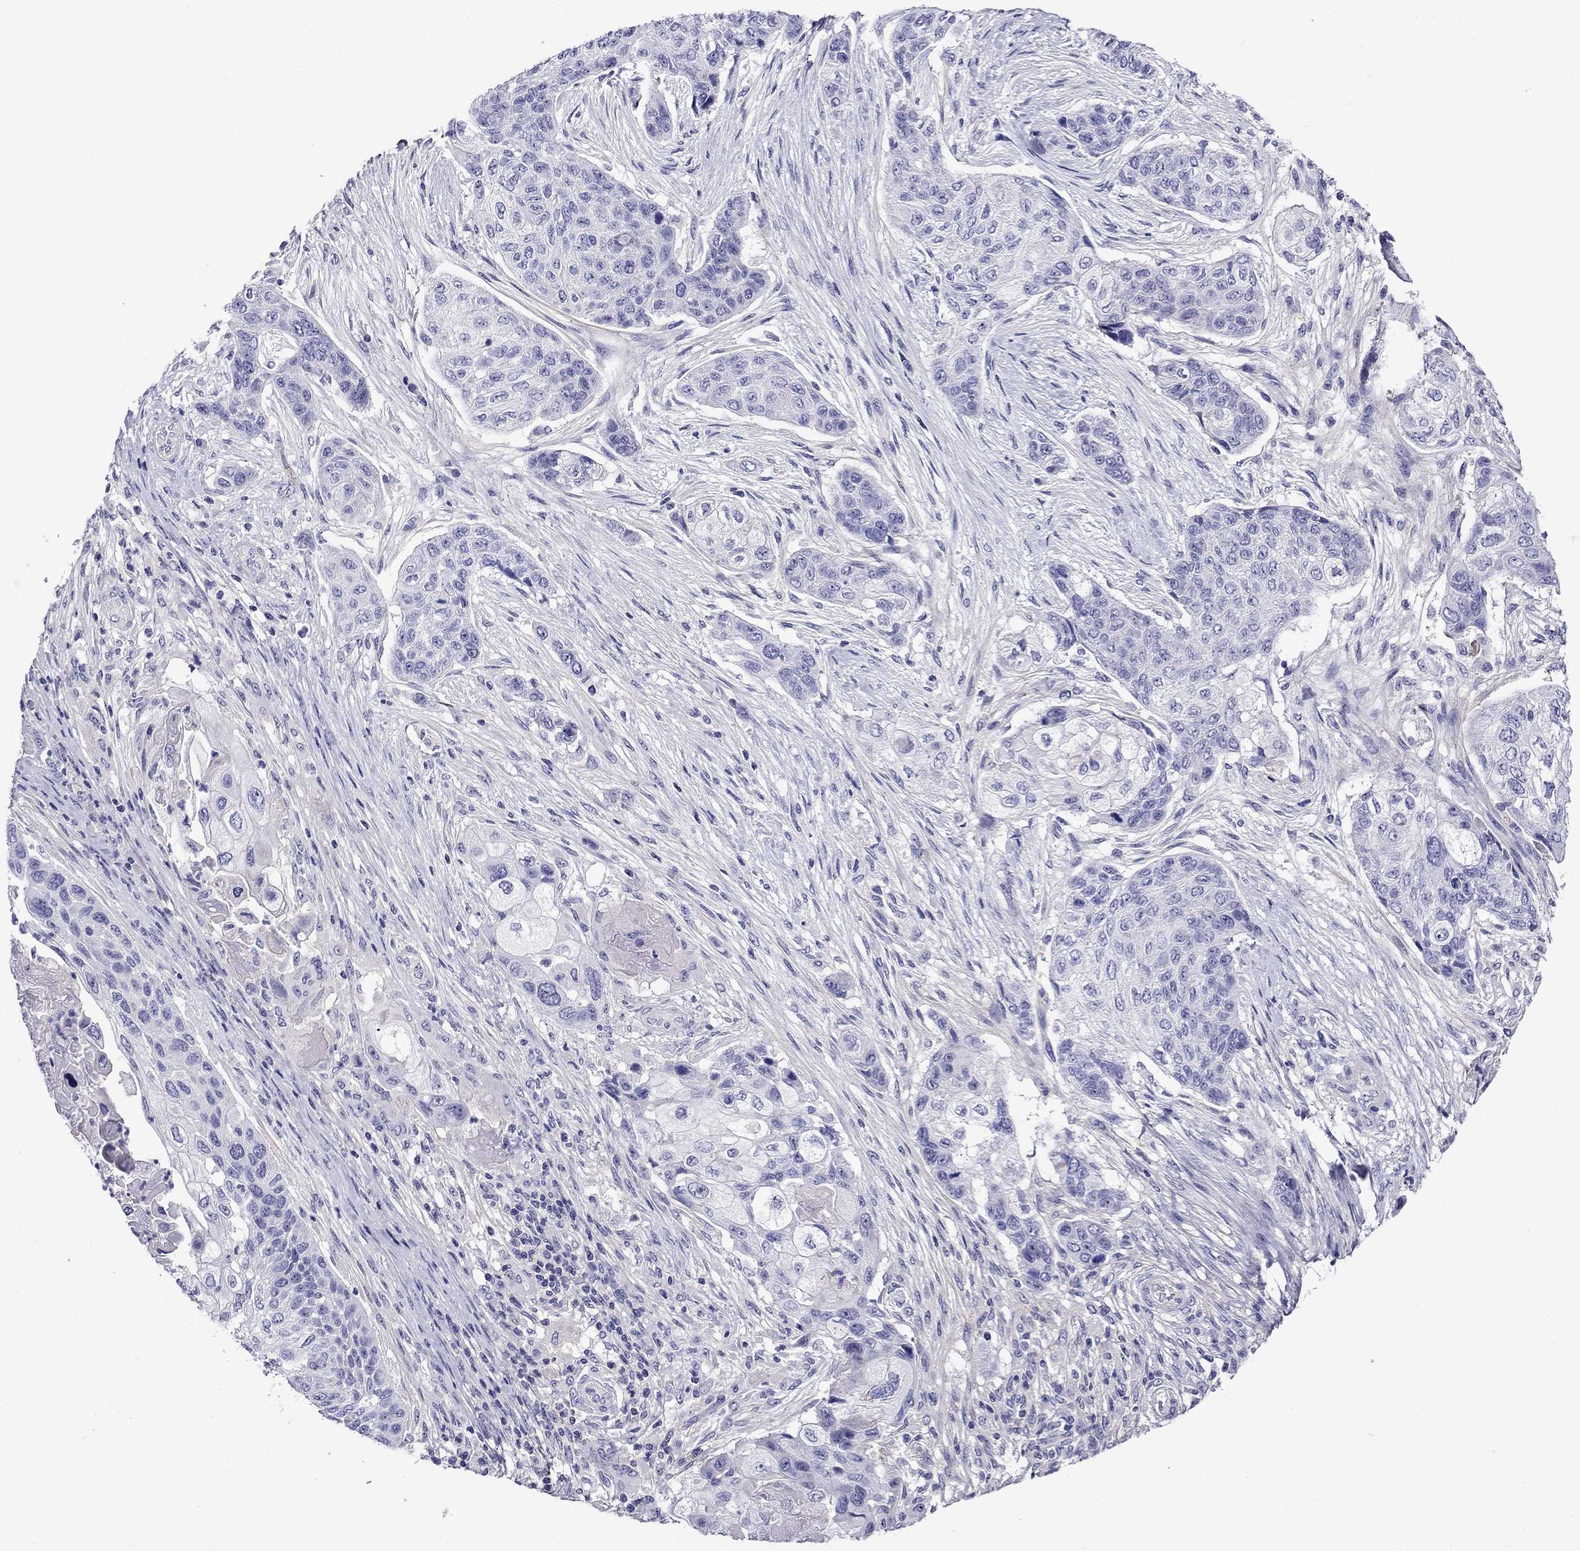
{"staining": {"intensity": "negative", "quantity": "none", "location": "none"}, "tissue": "lung cancer", "cell_type": "Tumor cells", "image_type": "cancer", "snomed": [{"axis": "morphology", "description": "Squamous cell carcinoma, NOS"}, {"axis": "topography", "description": "Lung"}], "caption": "Human lung squamous cell carcinoma stained for a protein using IHC displays no staining in tumor cells.", "gene": "SCG2", "patient": {"sex": "male", "age": 69}}